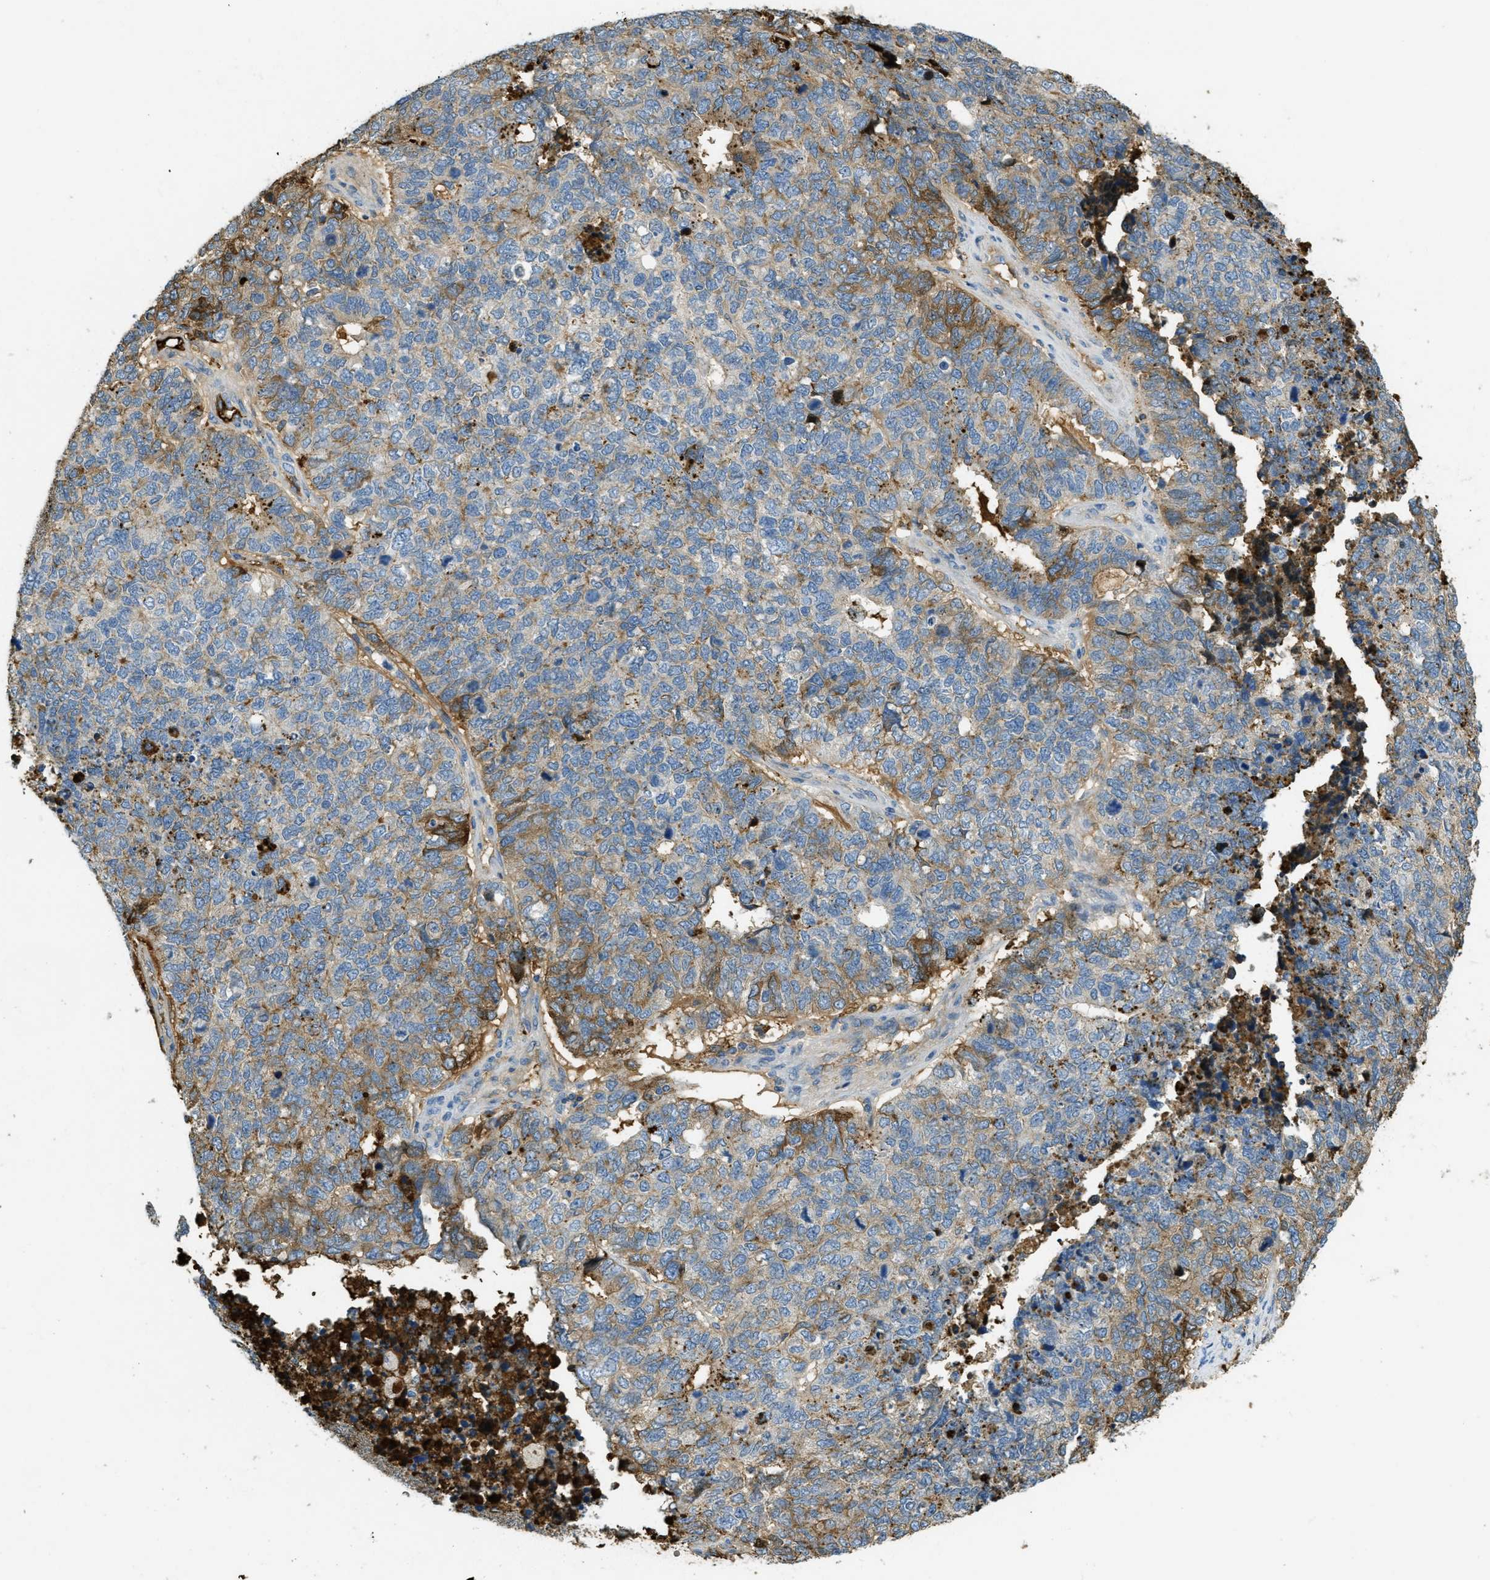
{"staining": {"intensity": "moderate", "quantity": ">75%", "location": "cytoplasmic/membranous"}, "tissue": "cervical cancer", "cell_type": "Tumor cells", "image_type": "cancer", "snomed": [{"axis": "morphology", "description": "Squamous cell carcinoma, NOS"}, {"axis": "topography", "description": "Cervix"}], "caption": "An IHC histopathology image of neoplastic tissue is shown. Protein staining in brown shows moderate cytoplasmic/membranous positivity in cervical cancer (squamous cell carcinoma) within tumor cells.", "gene": "PRTN3", "patient": {"sex": "female", "age": 63}}